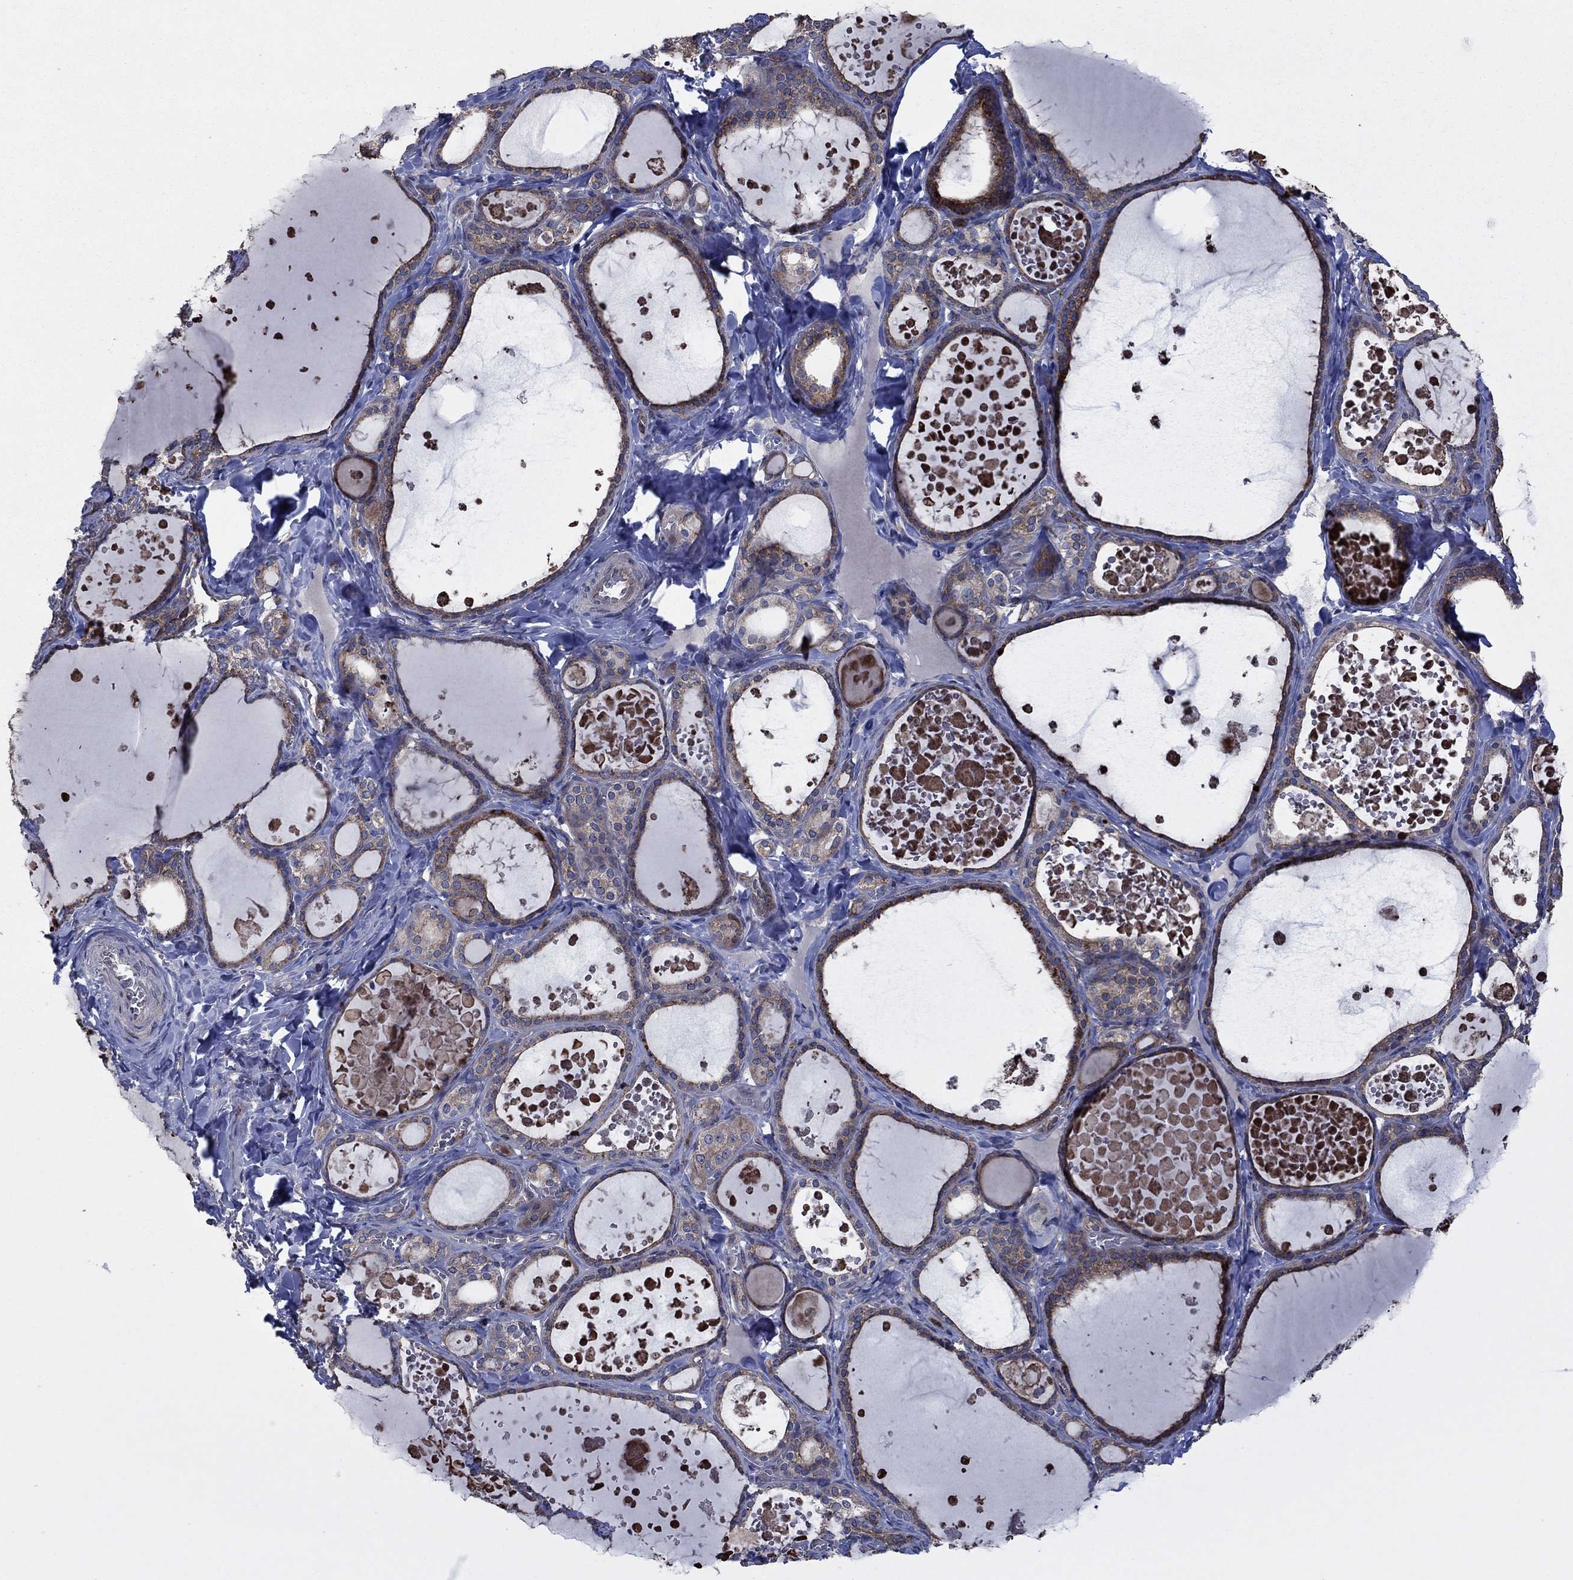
{"staining": {"intensity": "strong", "quantity": "25%-75%", "location": "cytoplasmic/membranous"}, "tissue": "thyroid gland", "cell_type": "Glandular cells", "image_type": "normal", "snomed": [{"axis": "morphology", "description": "Normal tissue, NOS"}, {"axis": "topography", "description": "Thyroid gland"}], "caption": "The image exhibits immunohistochemical staining of benign thyroid gland. There is strong cytoplasmic/membranous positivity is appreciated in about 25%-75% of glandular cells.", "gene": "MEA1", "patient": {"sex": "female", "age": 56}}